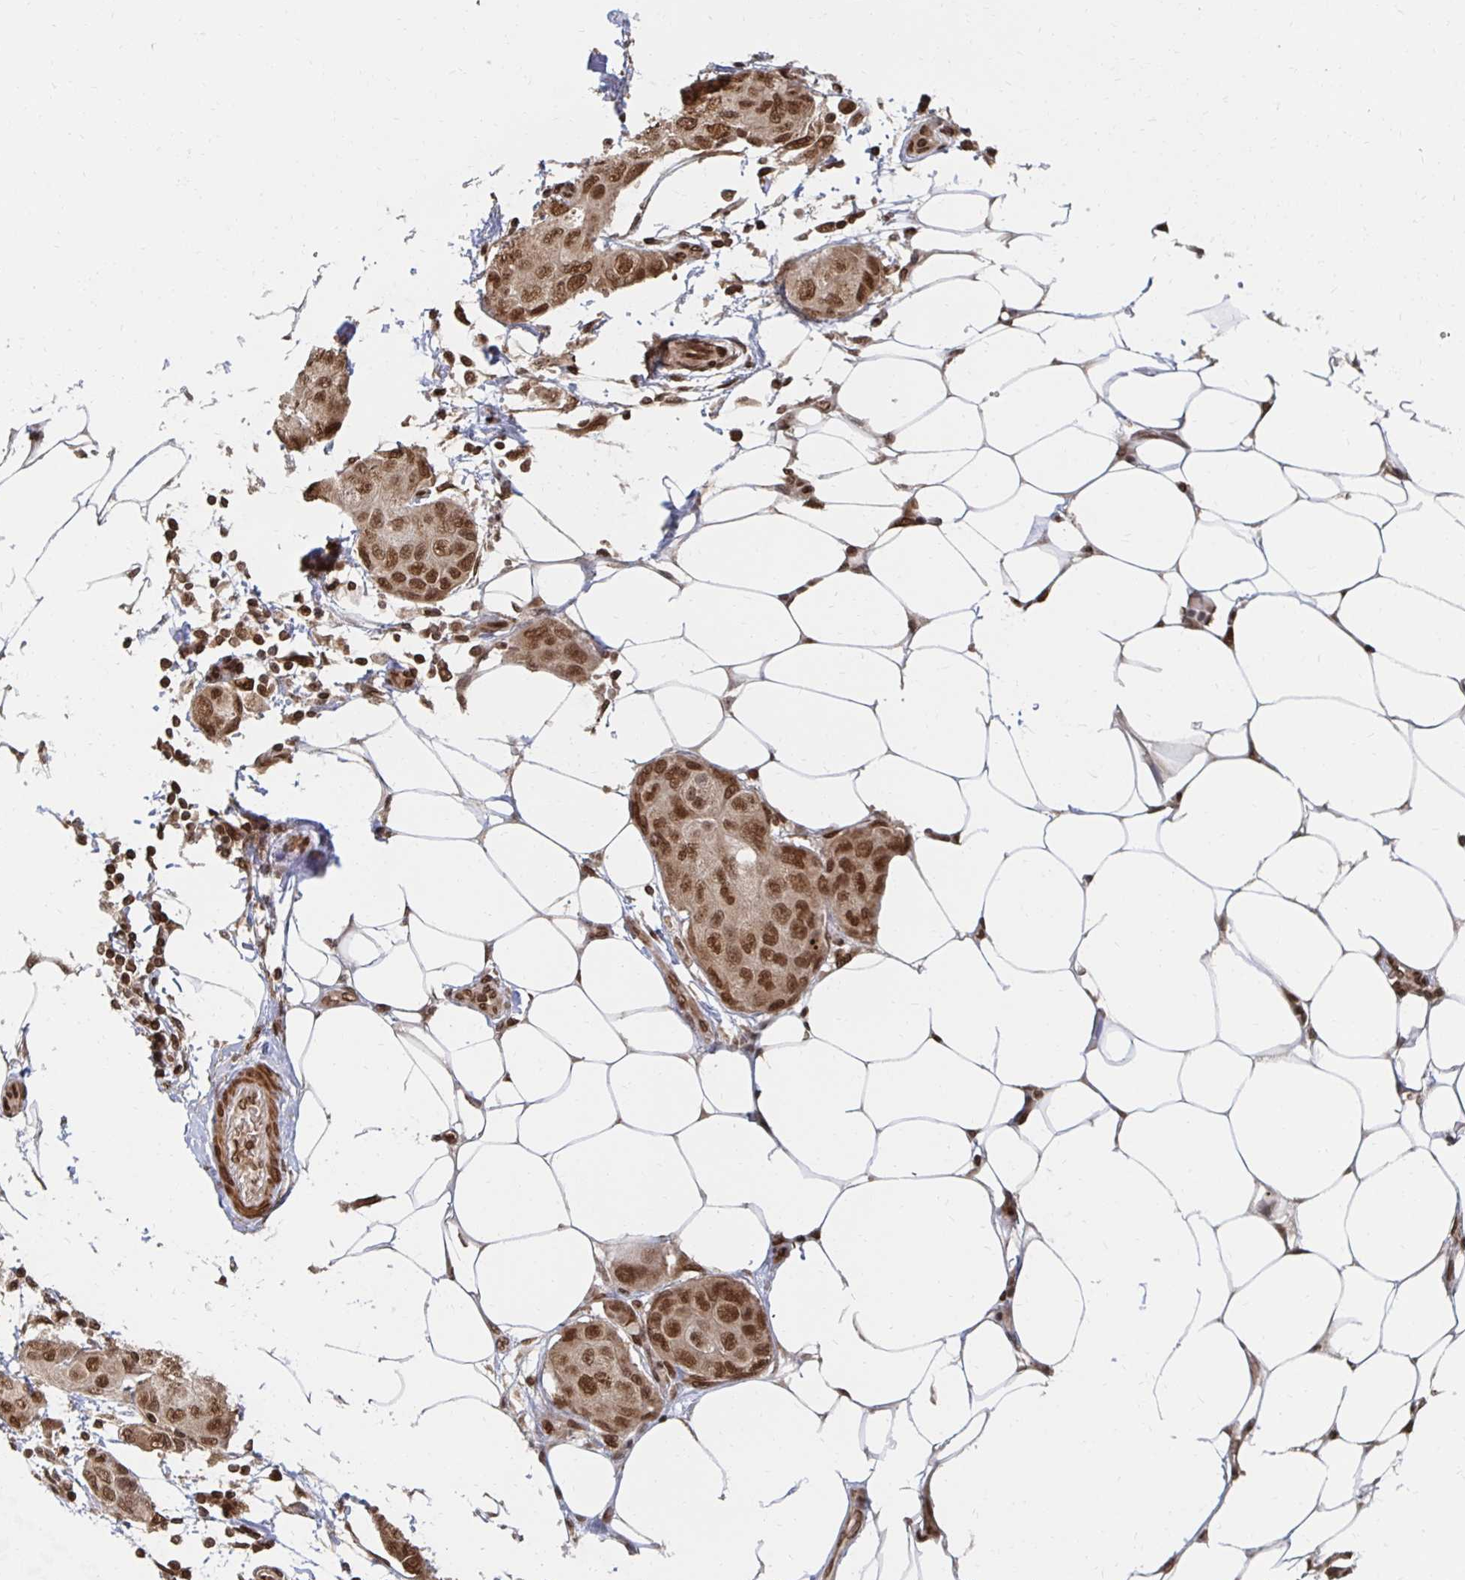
{"staining": {"intensity": "moderate", "quantity": ">75%", "location": "nuclear"}, "tissue": "breast cancer", "cell_type": "Tumor cells", "image_type": "cancer", "snomed": [{"axis": "morphology", "description": "Duct carcinoma"}, {"axis": "topography", "description": "Breast"}, {"axis": "topography", "description": "Lymph node"}], "caption": "Immunohistochemical staining of human breast cancer (invasive ductal carcinoma) demonstrates moderate nuclear protein expression in approximately >75% of tumor cells.", "gene": "GTF3C6", "patient": {"sex": "female", "age": 80}}